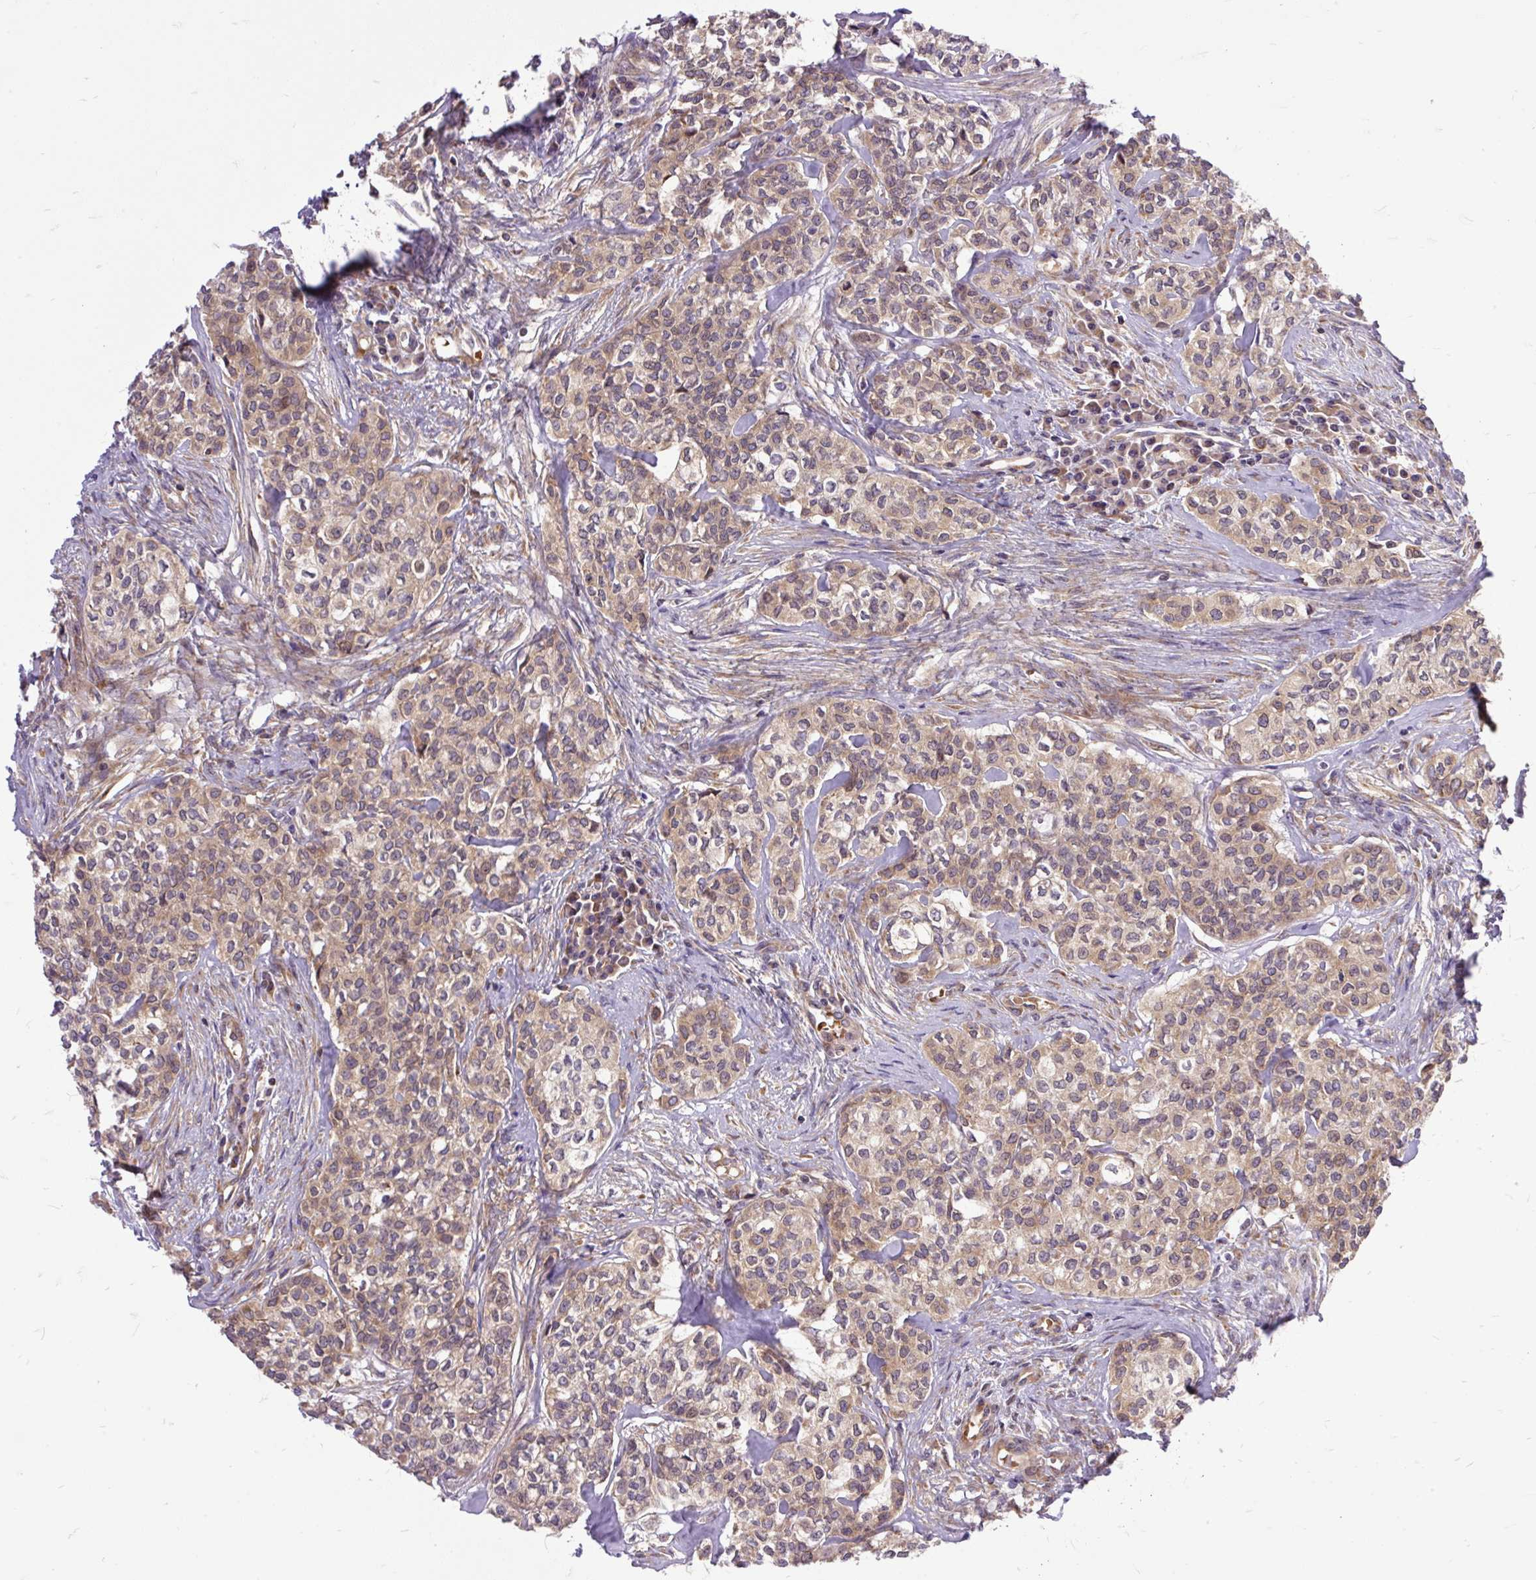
{"staining": {"intensity": "moderate", "quantity": "25%-75%", "location": "cytoplasmic/membranous"}, "tissue": "head and neck cancer", "cell_type": "Tumor cells", "image_type": "cancer", "snomed": [{"axis": "morphology", "description": "Adenocarcinoma, NOS"}, {"axis": "topography", "description": "Head-Neck"}], "caption": "Immunohistochemistry photomicrograph of human head and neck cancer stained for a protein (brown), which shows medium levels of moderate cytoplasmic/membranous positivity in about 25%-75% of tumor cells.", "gene": "TRIM17", "patient": {"sex": "male", "age": 81}}